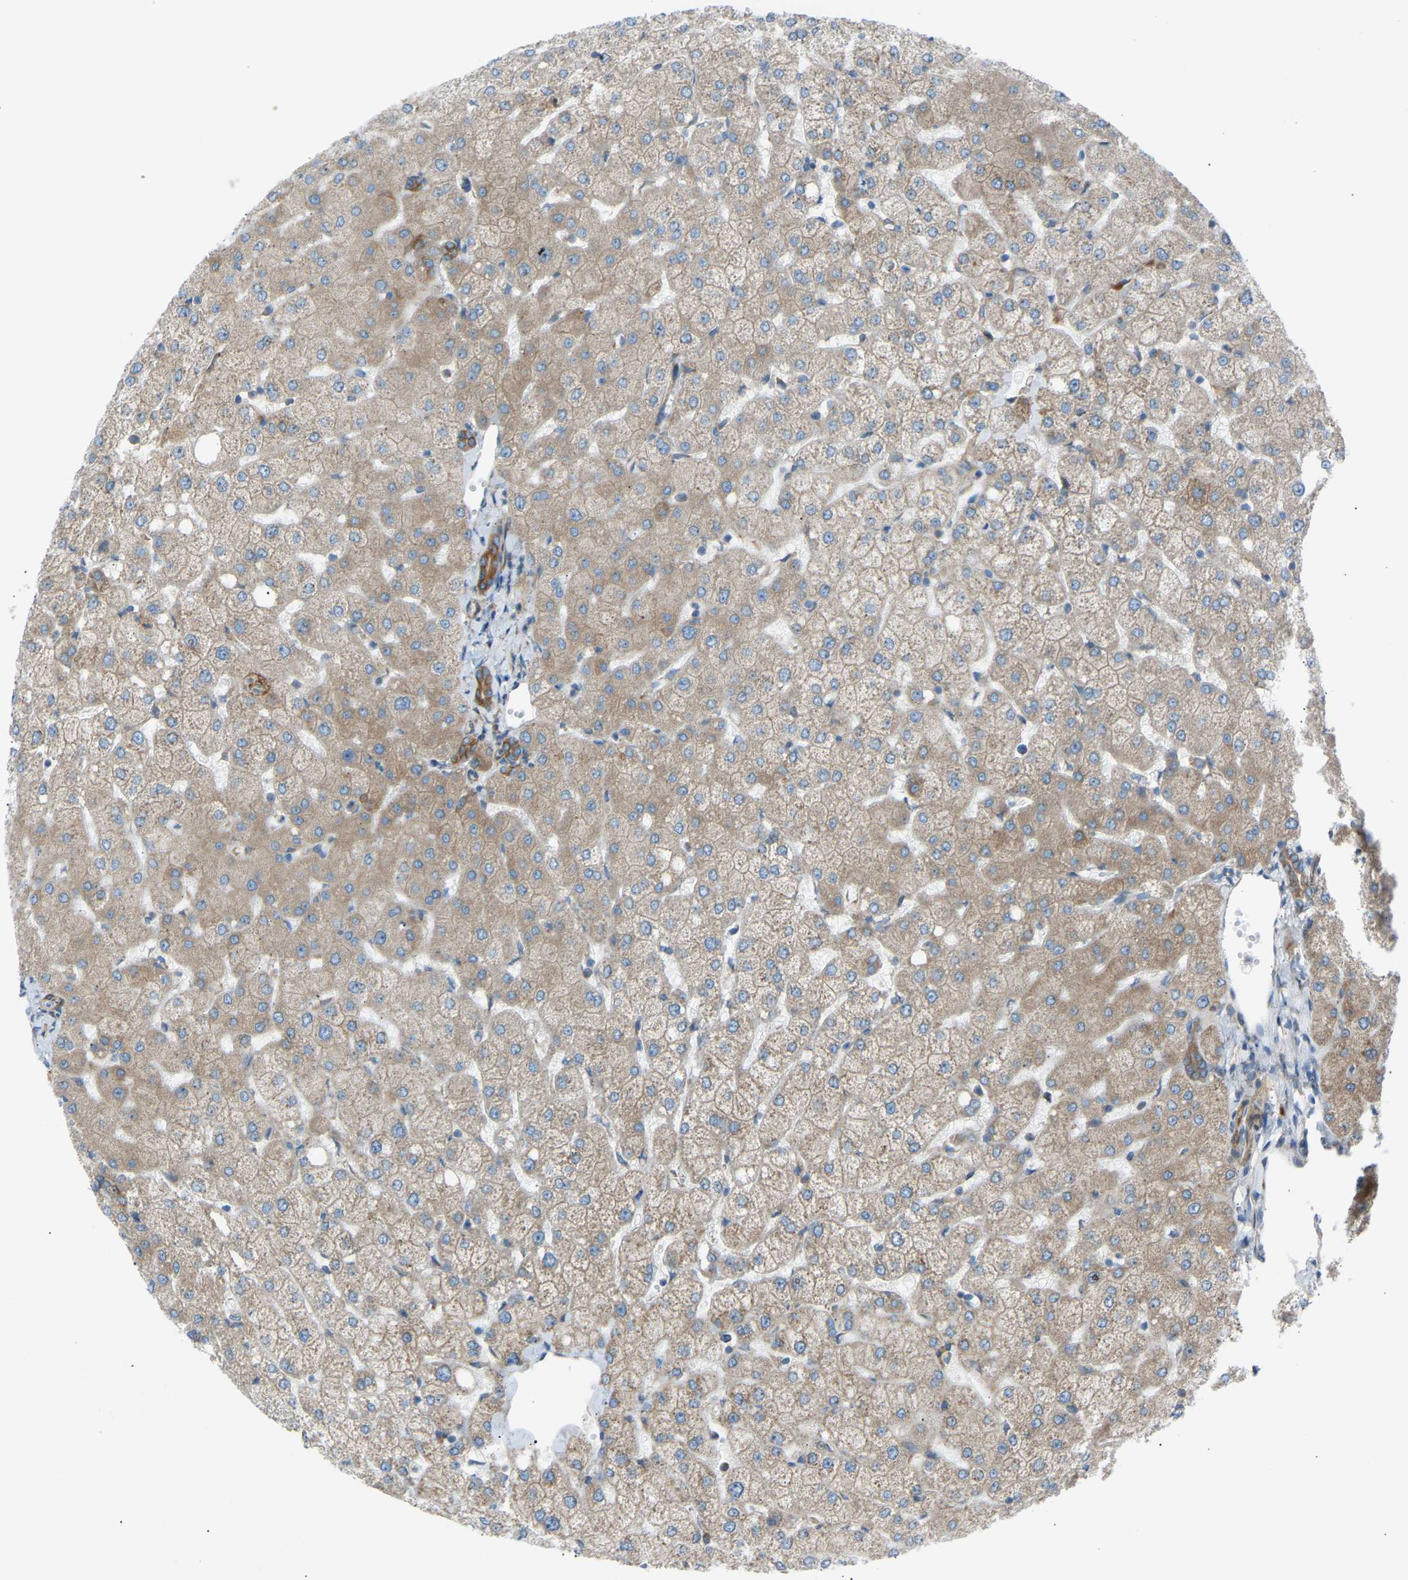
{"staining": {"intensity": "moderate", "quantity": ">75%", "location": "cytoplasmic/membranous"}, "tissue": "liver", "cell_type": "Cholangiocytes", "image_type": "normal", "snomed": [{"axis": "morphology", "description": "Normal tissue, NOS"}, {"axis": "topography", "description": "Liver"}], "caption": "This photomicrograph shows IHC staining of unremarkable liver, with medium moderate cytoplasmic/membranous positivity in about >75% of cholangiocytes.", "gene": "VPS41", "patient": {"sex": "female", "age": 54}}